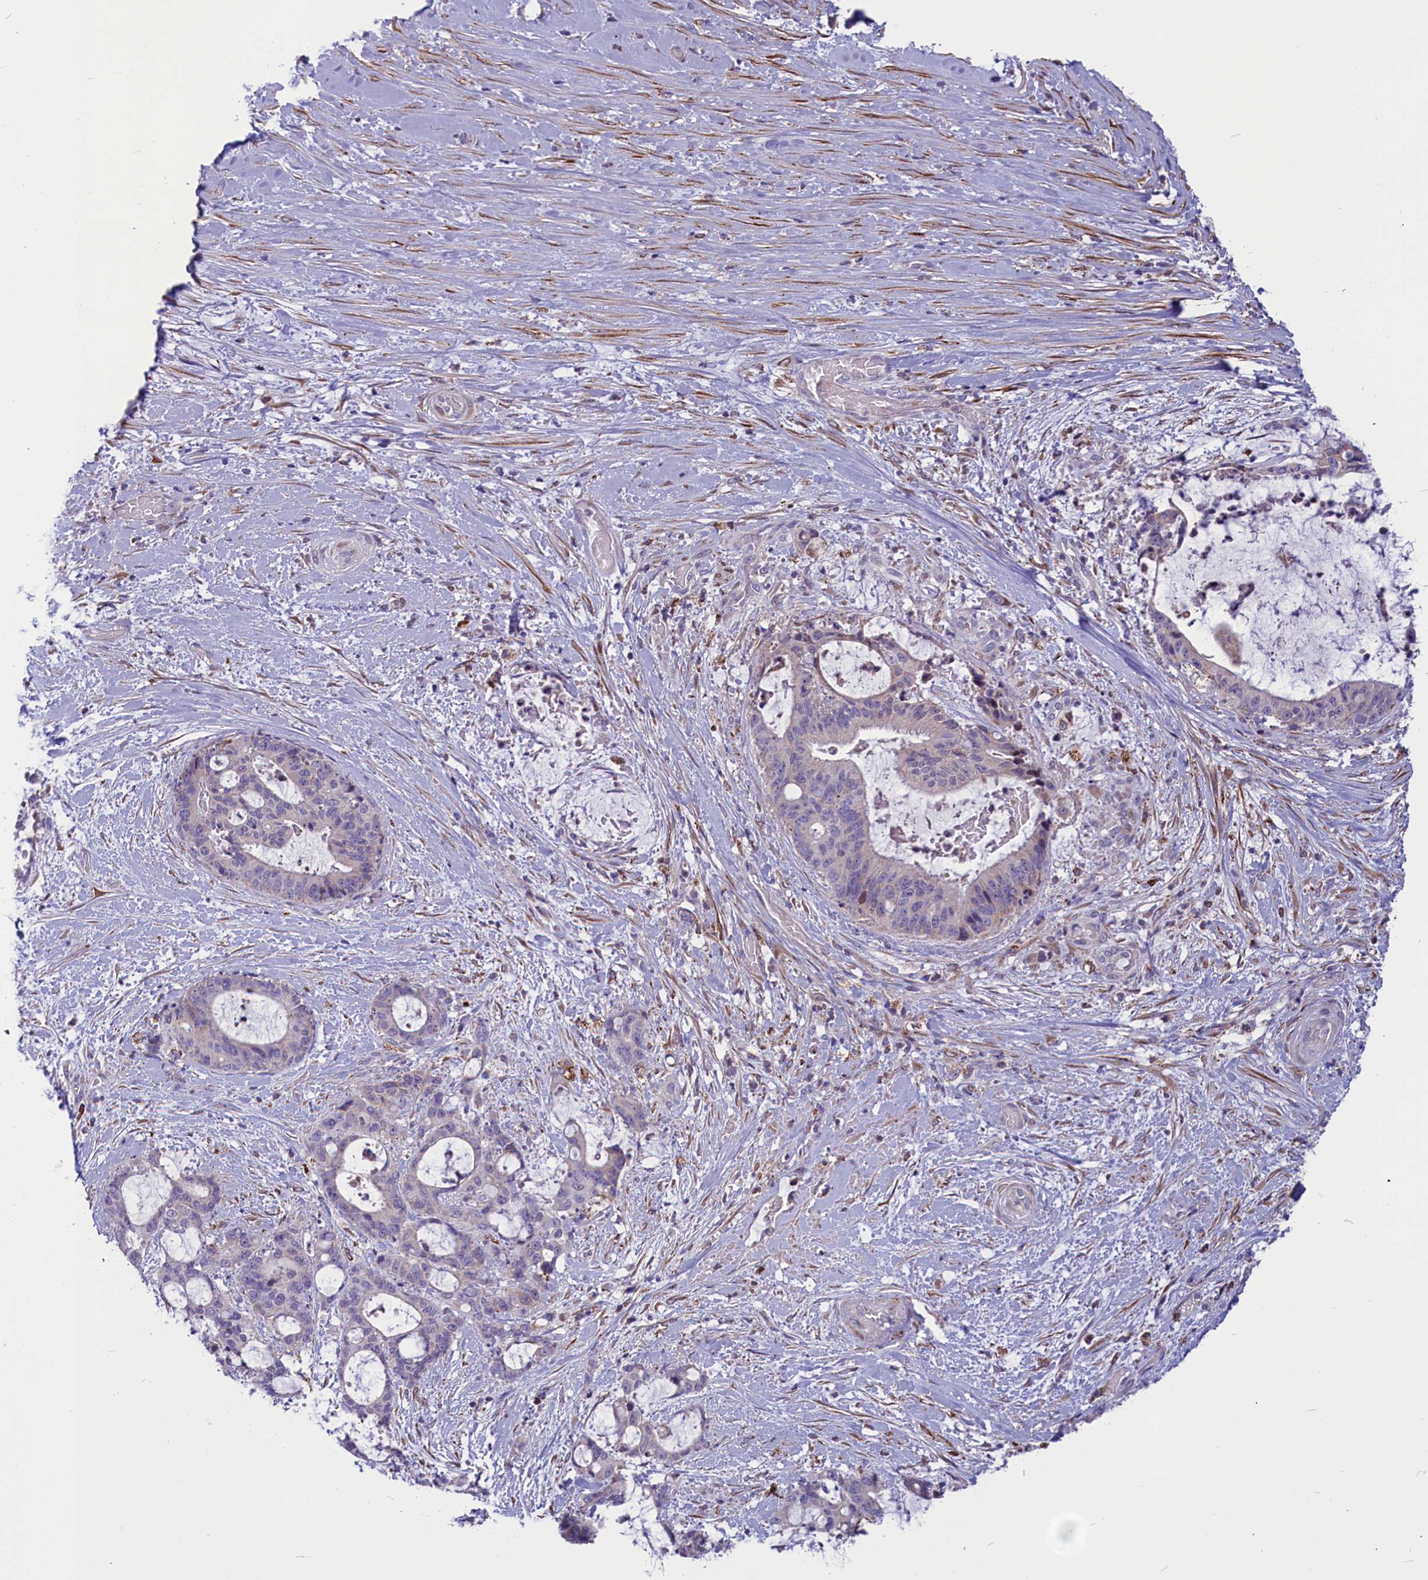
{"staining": {"intensity": "negative", "quantity": "none", "location": "none"}, "tissue": "liver cancer", "cell_type": "Tumor cells", "image_type": "cancer", "snomed": [{"axis": "morphology", "description": "Normal tissue, NOS"}, {"axis": "morphology", "description": "Cholangiocarcinoma"}, {"axis": "topography", "description": "Liver"}, {"axis": "topography", "description": "Peripheral nerve tissue"}], "caption": "Immunohistochemistry (IHC) histopathology image of cholangiocarcinoma (liver) stained for a protein (brown), which exhibits no staining in tumor cells.", "gene": "MIEF2", "patient": {"sex": "female", "age": 73}}